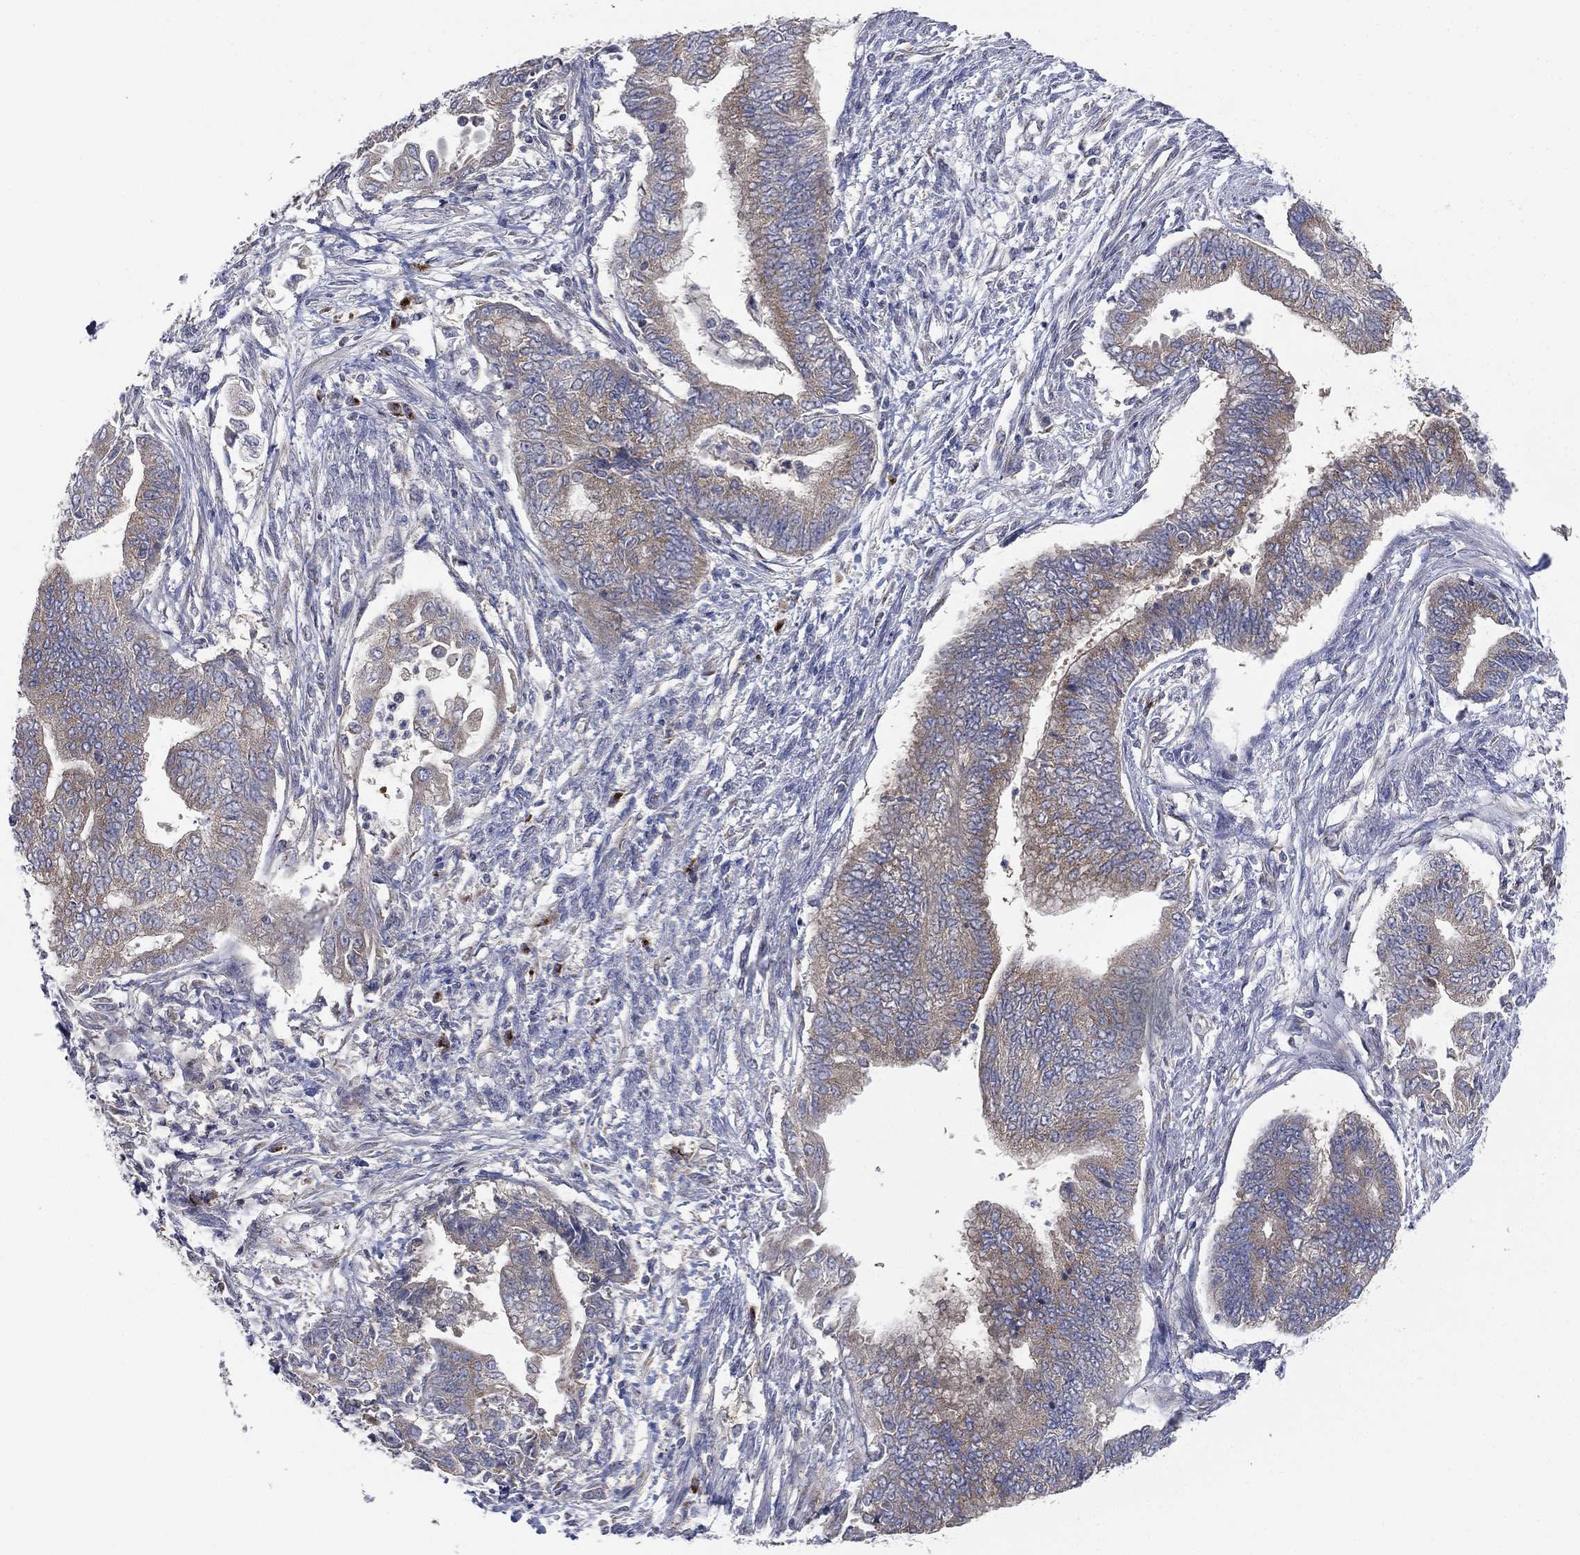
{"staining": {"intensity": "weak", "quantity": "25%-75%", "location": "cytoplasmic/membranous"}, "tissue": "endometrial cancer", "cell_type": "Tumor cells", "image_type": "cancer", "snomed": [{"axis": "morphology", "description": "Adenocarcinoma, NOS"}, {"axis": "topography", "description": "Endometrium"}], "caption": "The micrograph shows staining of endometrial cancer, revealing weak cytoplasmic/membranous protein positivity (brown color) within tumor cells.", "gene": "ATP8A2", "patient": {"sex": "female", "age": 65}}